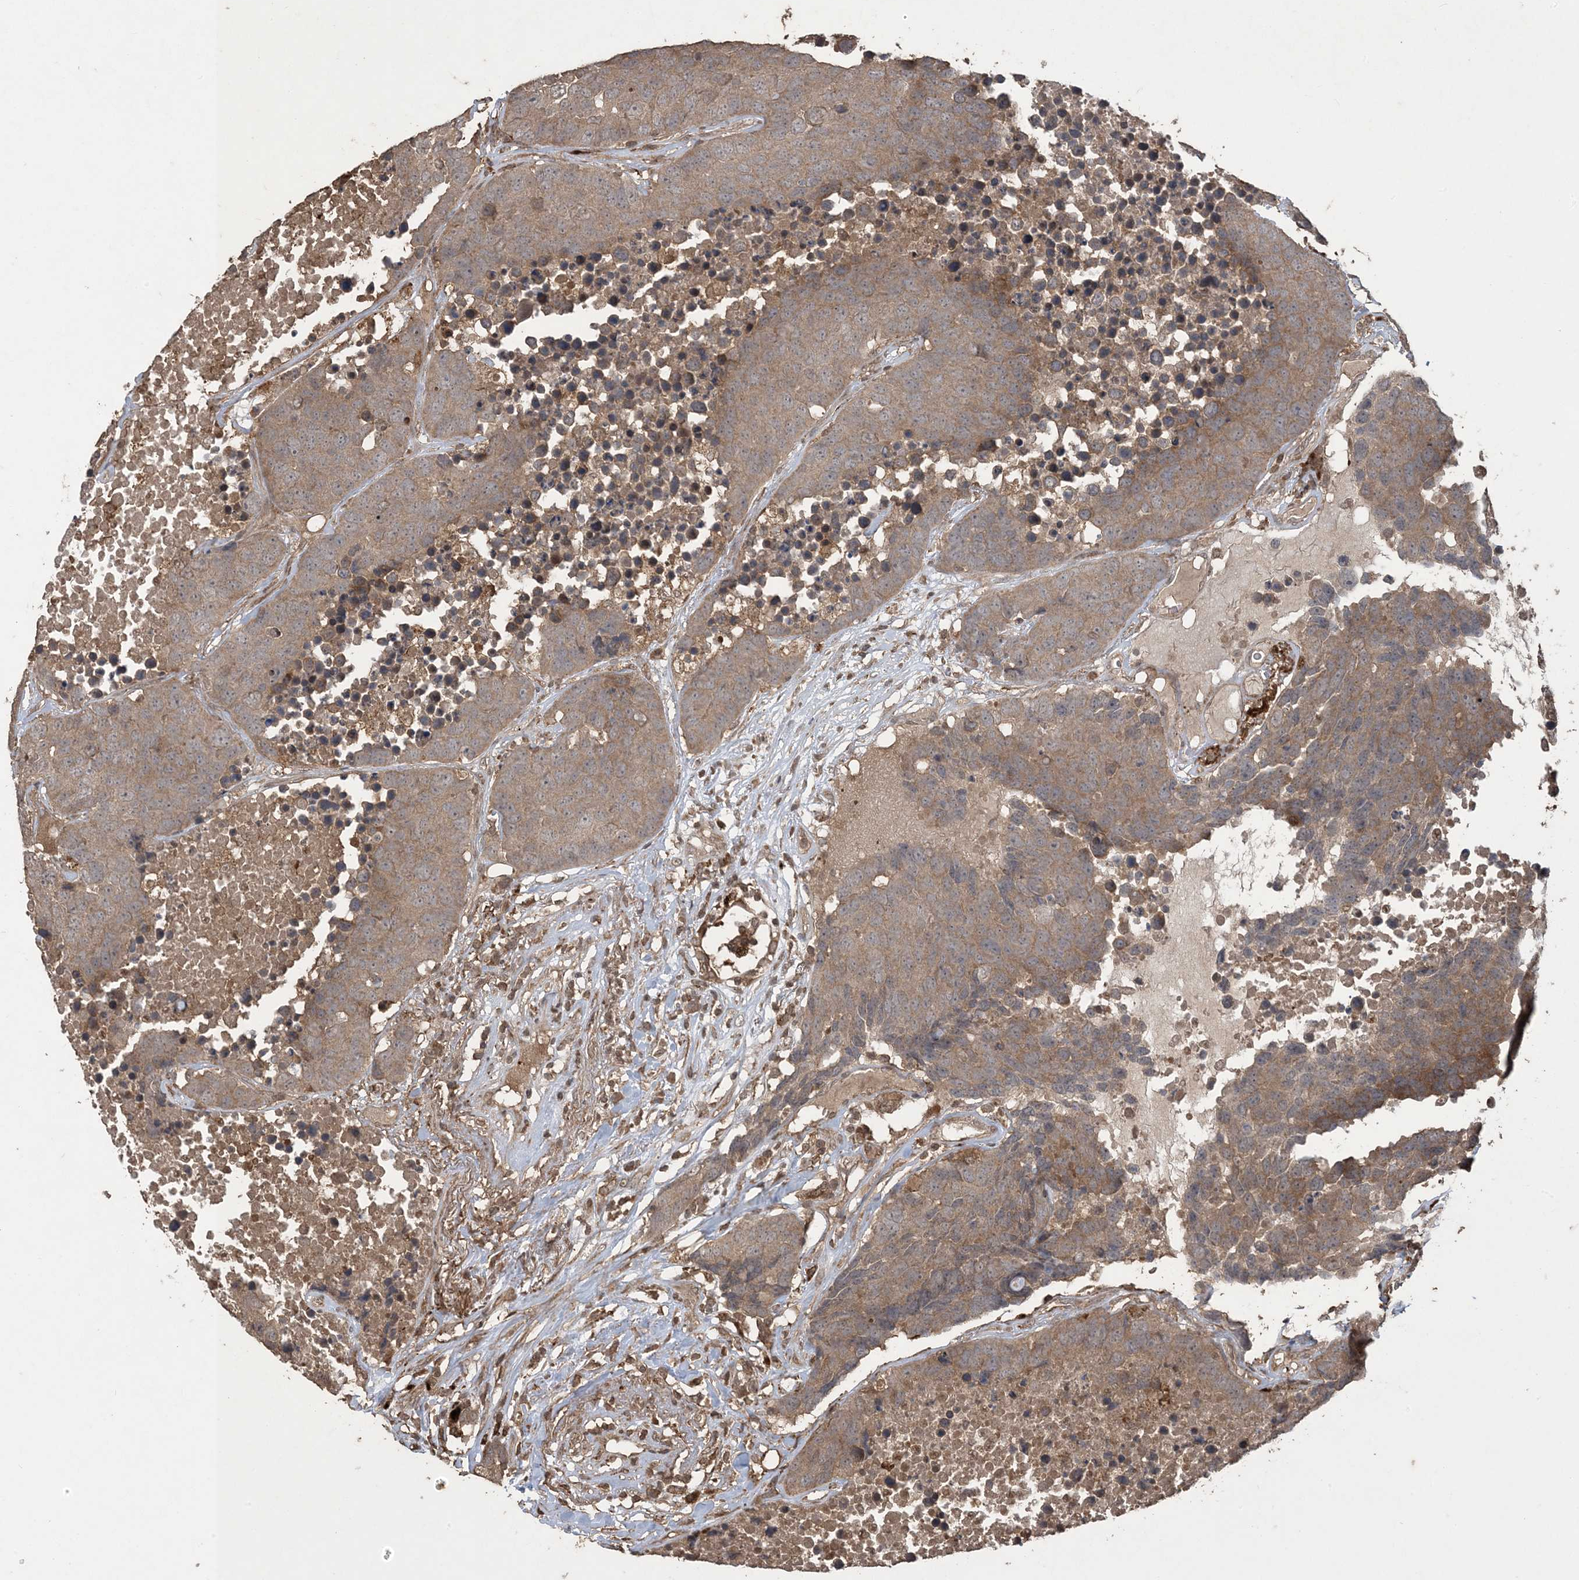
{"staining": {"intensity": "weak", "quantity": ">75%", "location": "cytoplasmic/membranous"}, "tissue": "carcinoid", "cell_type": "Tumor cells", "image_type": "cancer", "snomed": [{"axis": "morphology", "description": "Carcinoid, malignant, NOS"}, {"axis": "topography", "description": "Lung"}], "caption": "Immunohistochemical staining of human malignant carcinoid reveals weak cytoplasmic/membranous protein staining in approximately >75% of tumor cells. The staining was performed using DAB (3,3'-diaminobenzidine), with brown indicating positive protein expression. Nuclei are stained blue with hematoxylin.", "gene": "EFCAB8", "patient": {"sex": "male", "age": 60}}